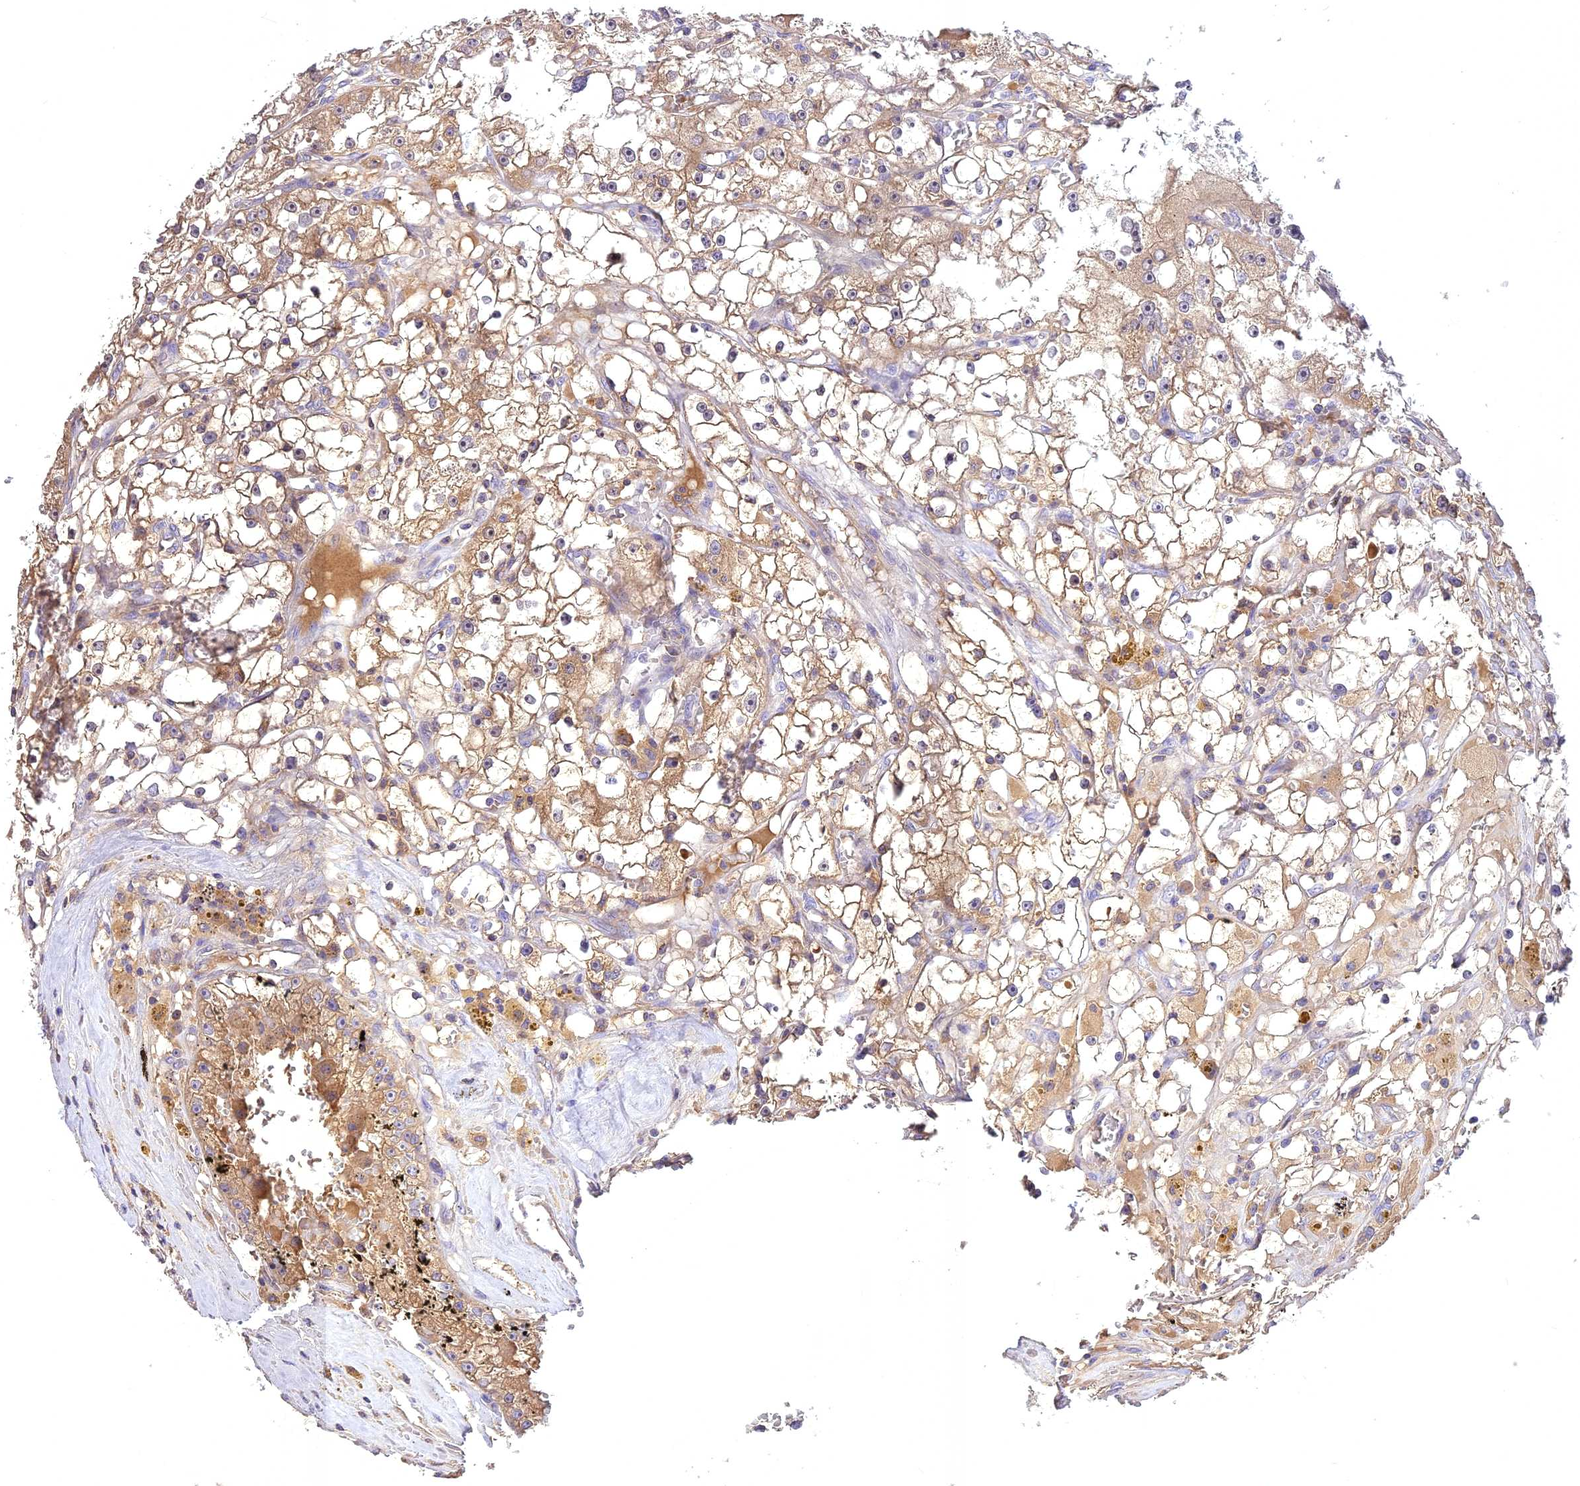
{"staining": {"intensity": "moderate", "quantity": "25%-75%", "location": "cytoplasmic/membranous"}, "tissue": "renal cancer", "cell_type": "Tumor cells", "image_type": "cancer", "snomed": [{"axis": "morphology", "description": "Adenocarcinoma, NOS"}, {"axis": "topography", "description": "Kidney"}], "caption": "Renal cancer (adenocarcinoma) was stained to show a protein in brown. There is medium levels of moderate cytoplasmic/membranous staining in approximately 25%-75% of tumor cells. (IHC, brightfield microscopy, high magnification).", "gene": "NUDT8", "patient": {"sex": "male", "age": 56}}